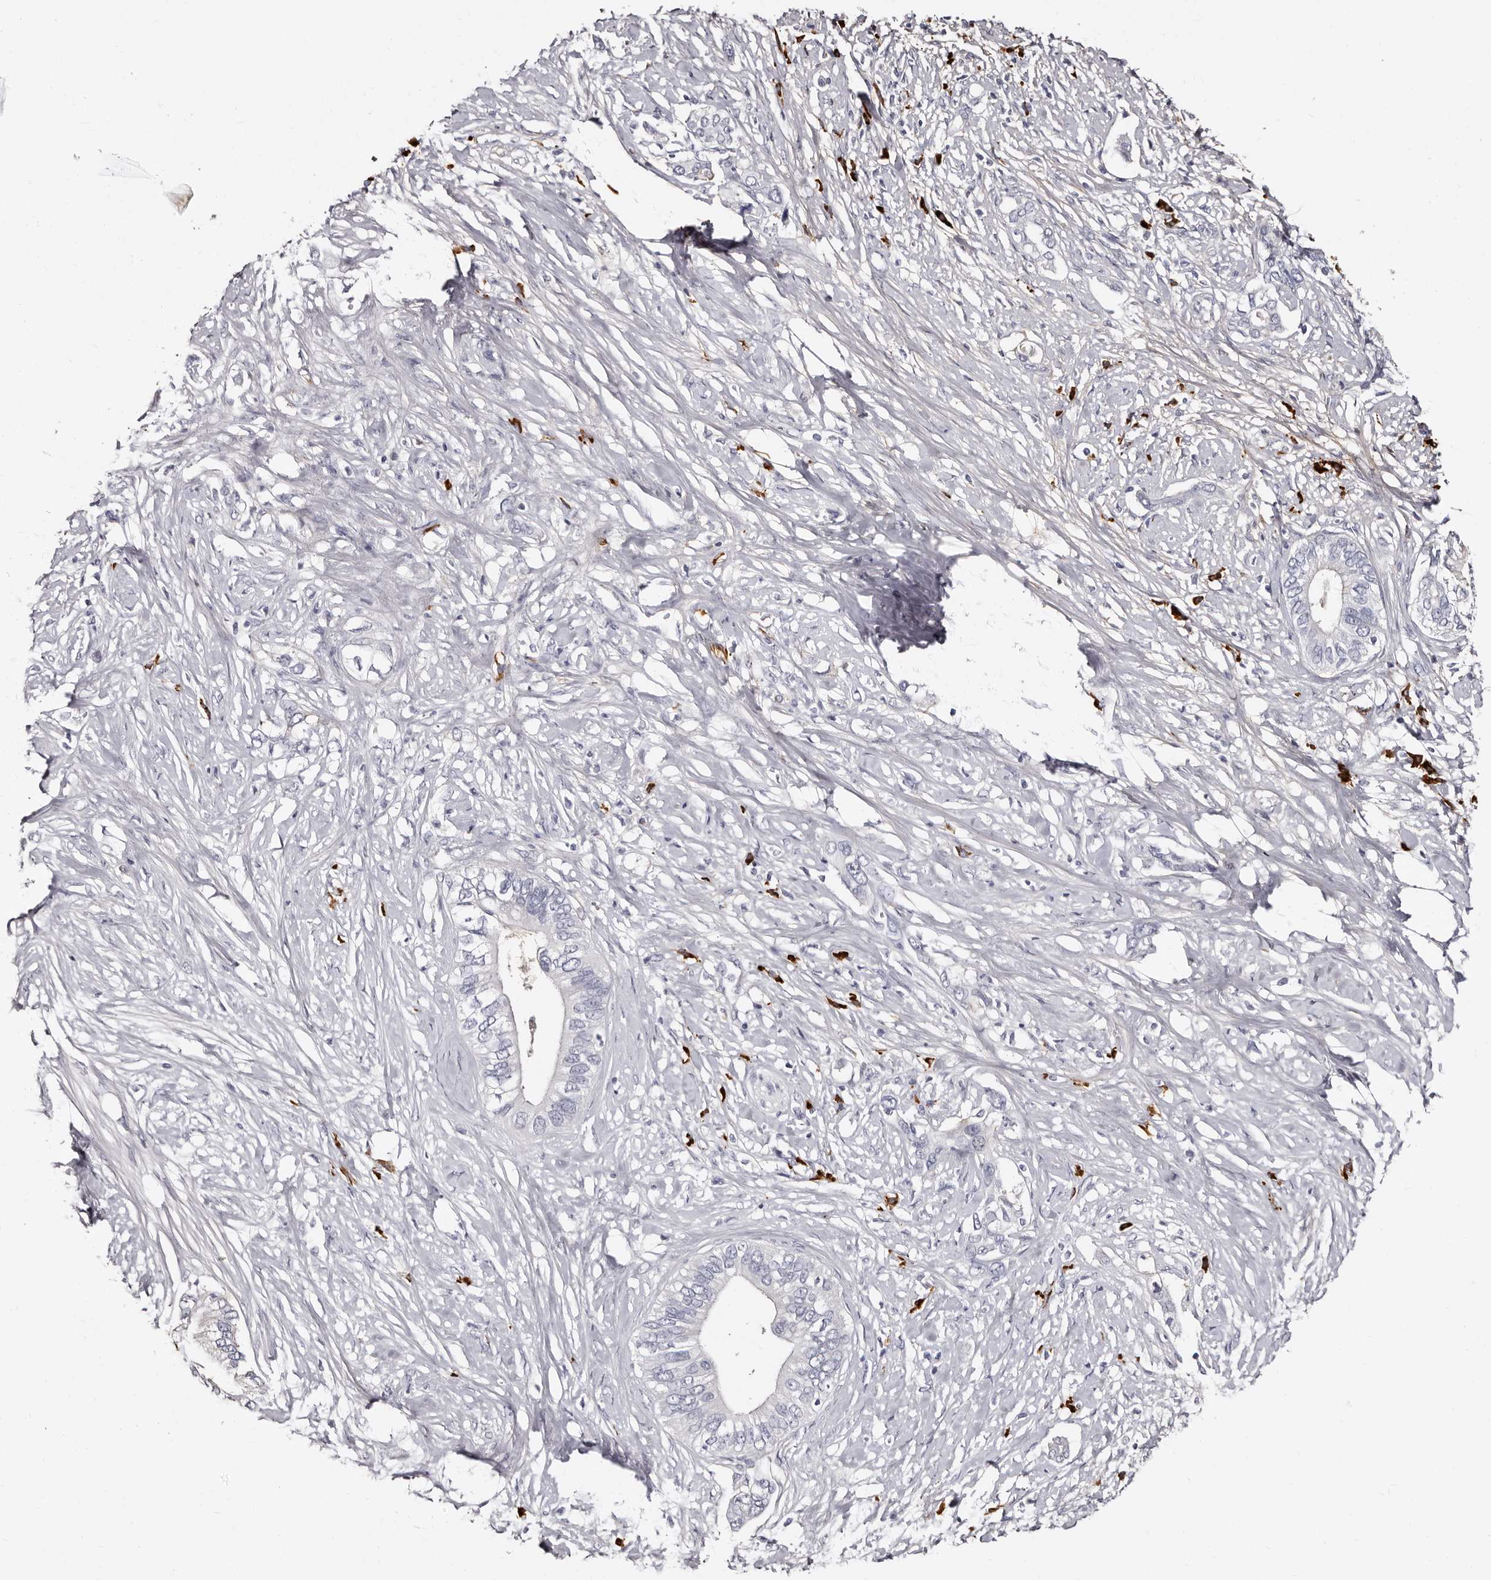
{"staining": {"intensity": "negative", "quantity": "none", "location": "none"}, "tissue": "pancreatic cancer", "cell_type": "Tumor cells", "image_type": "cancer", "snomed": [{"axis": "morphology", "description": "Normal tissue, NOS"}, {"axis": "morphology", "description": "Adenocarcinoma, NOS"}, {"axis": "topography", "description": "Pancreas"}, {"axis": "topography", "description": "Peripheral nerve tissue"}], "caption": "Immunohistochemistry (IHC) of pancreatic cancer (adenocarcinoma) displays no positivity in tumor cells.", "gene": "TBC1D22B", "patient": {"sex": "male", "age": 59}}